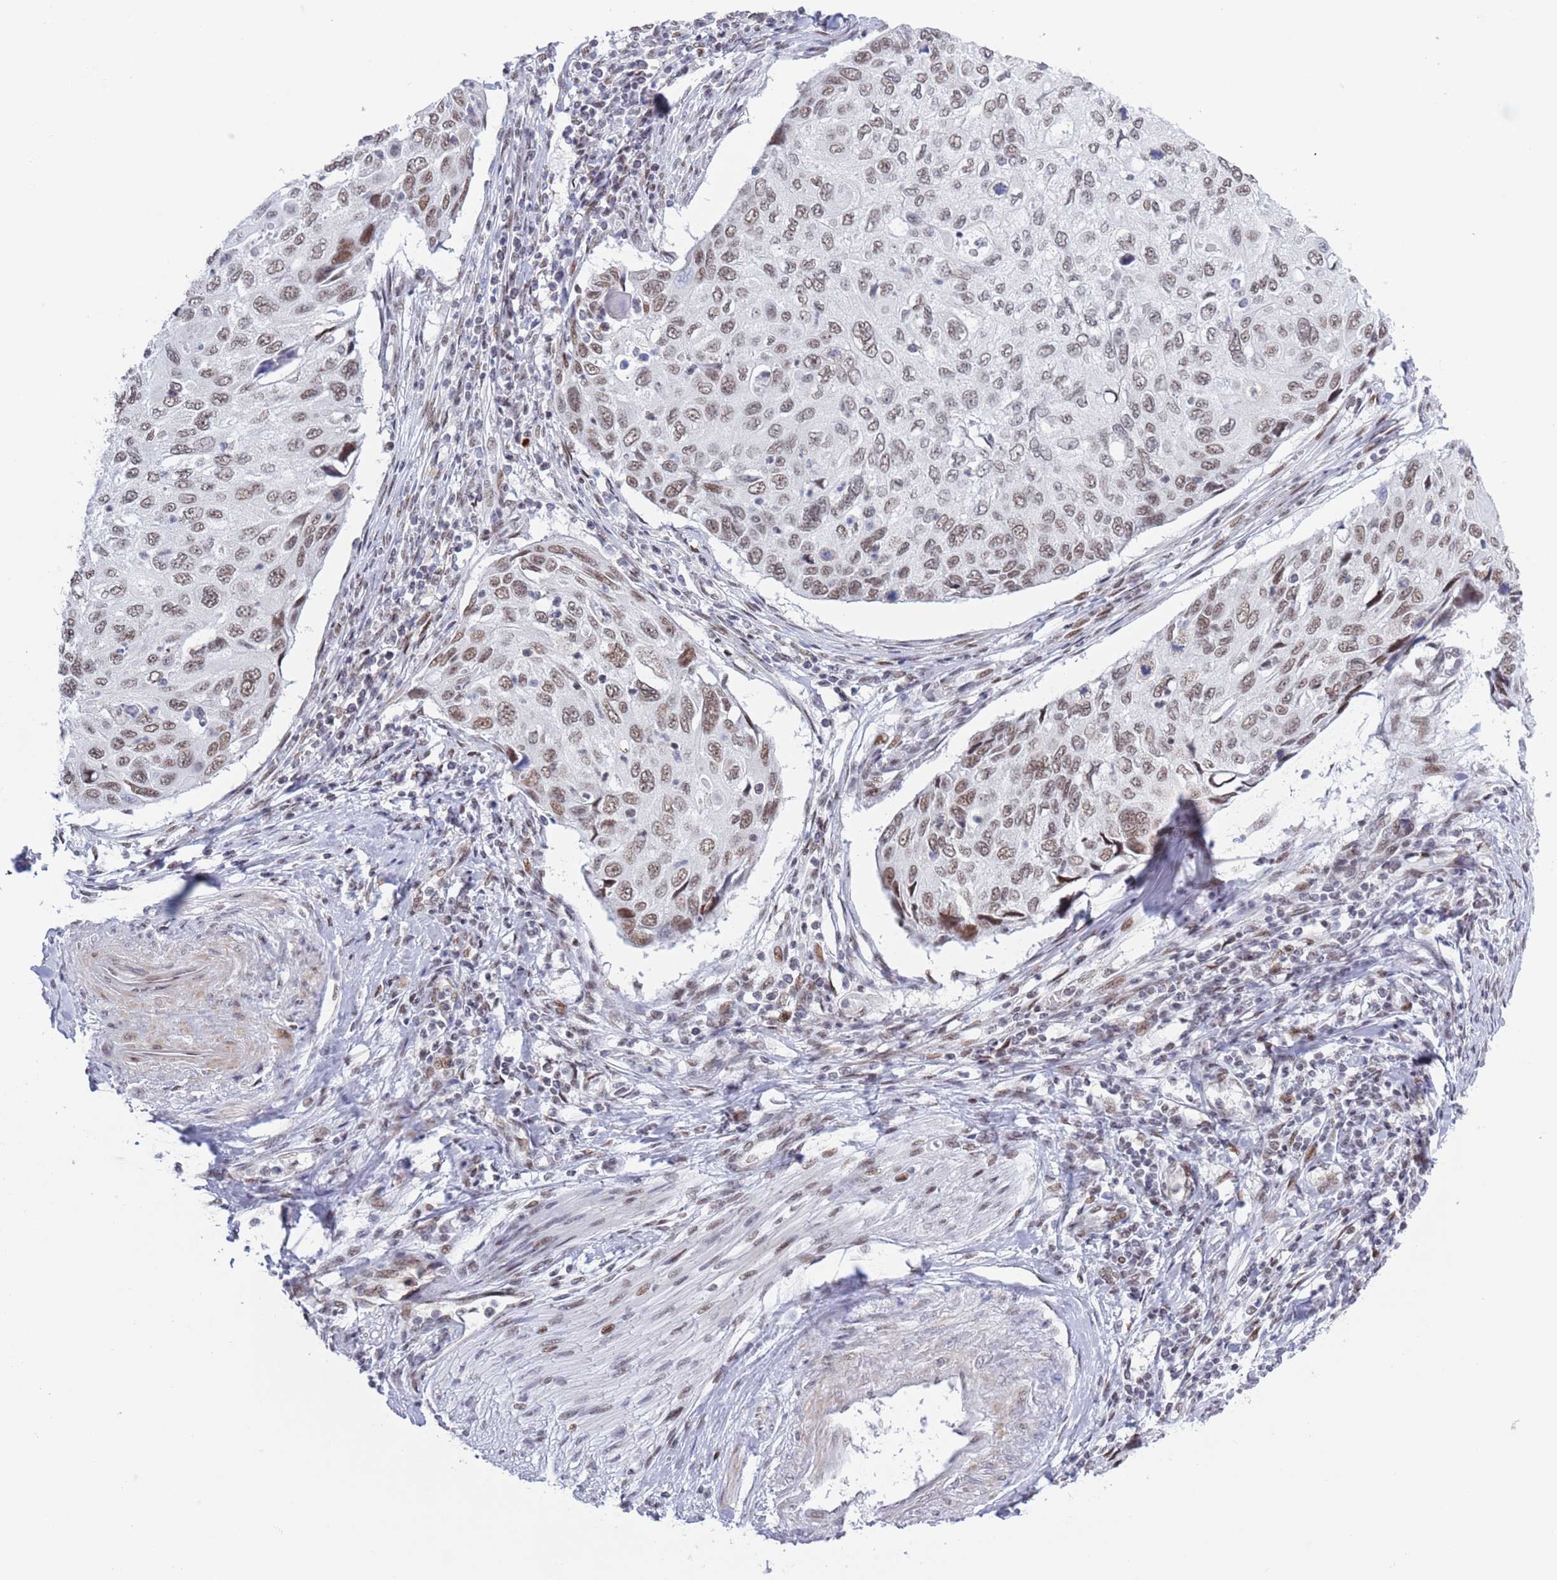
{"staining": {"intensity": "moderate", "quantity": ">75%", "location": "nuclear"}, "tissue": "cervical cancer", "cell_type": "Tumor cells", "image_type": "cancer", "snomed": [{"axis": "morphology", "description": "Squamous cell carcinoma, NOS"}, {"axis": "topography", "description": "Cervix"}], "caption": "There is medium levels of moderate nuclear expression in tumor cells of cervical cancer (squamous cell carcinoma), as demonstrated by immunohistochemical staining (brown color).", "gene": "ZNF382", "patient": {"sex": "female", "age": 70}}